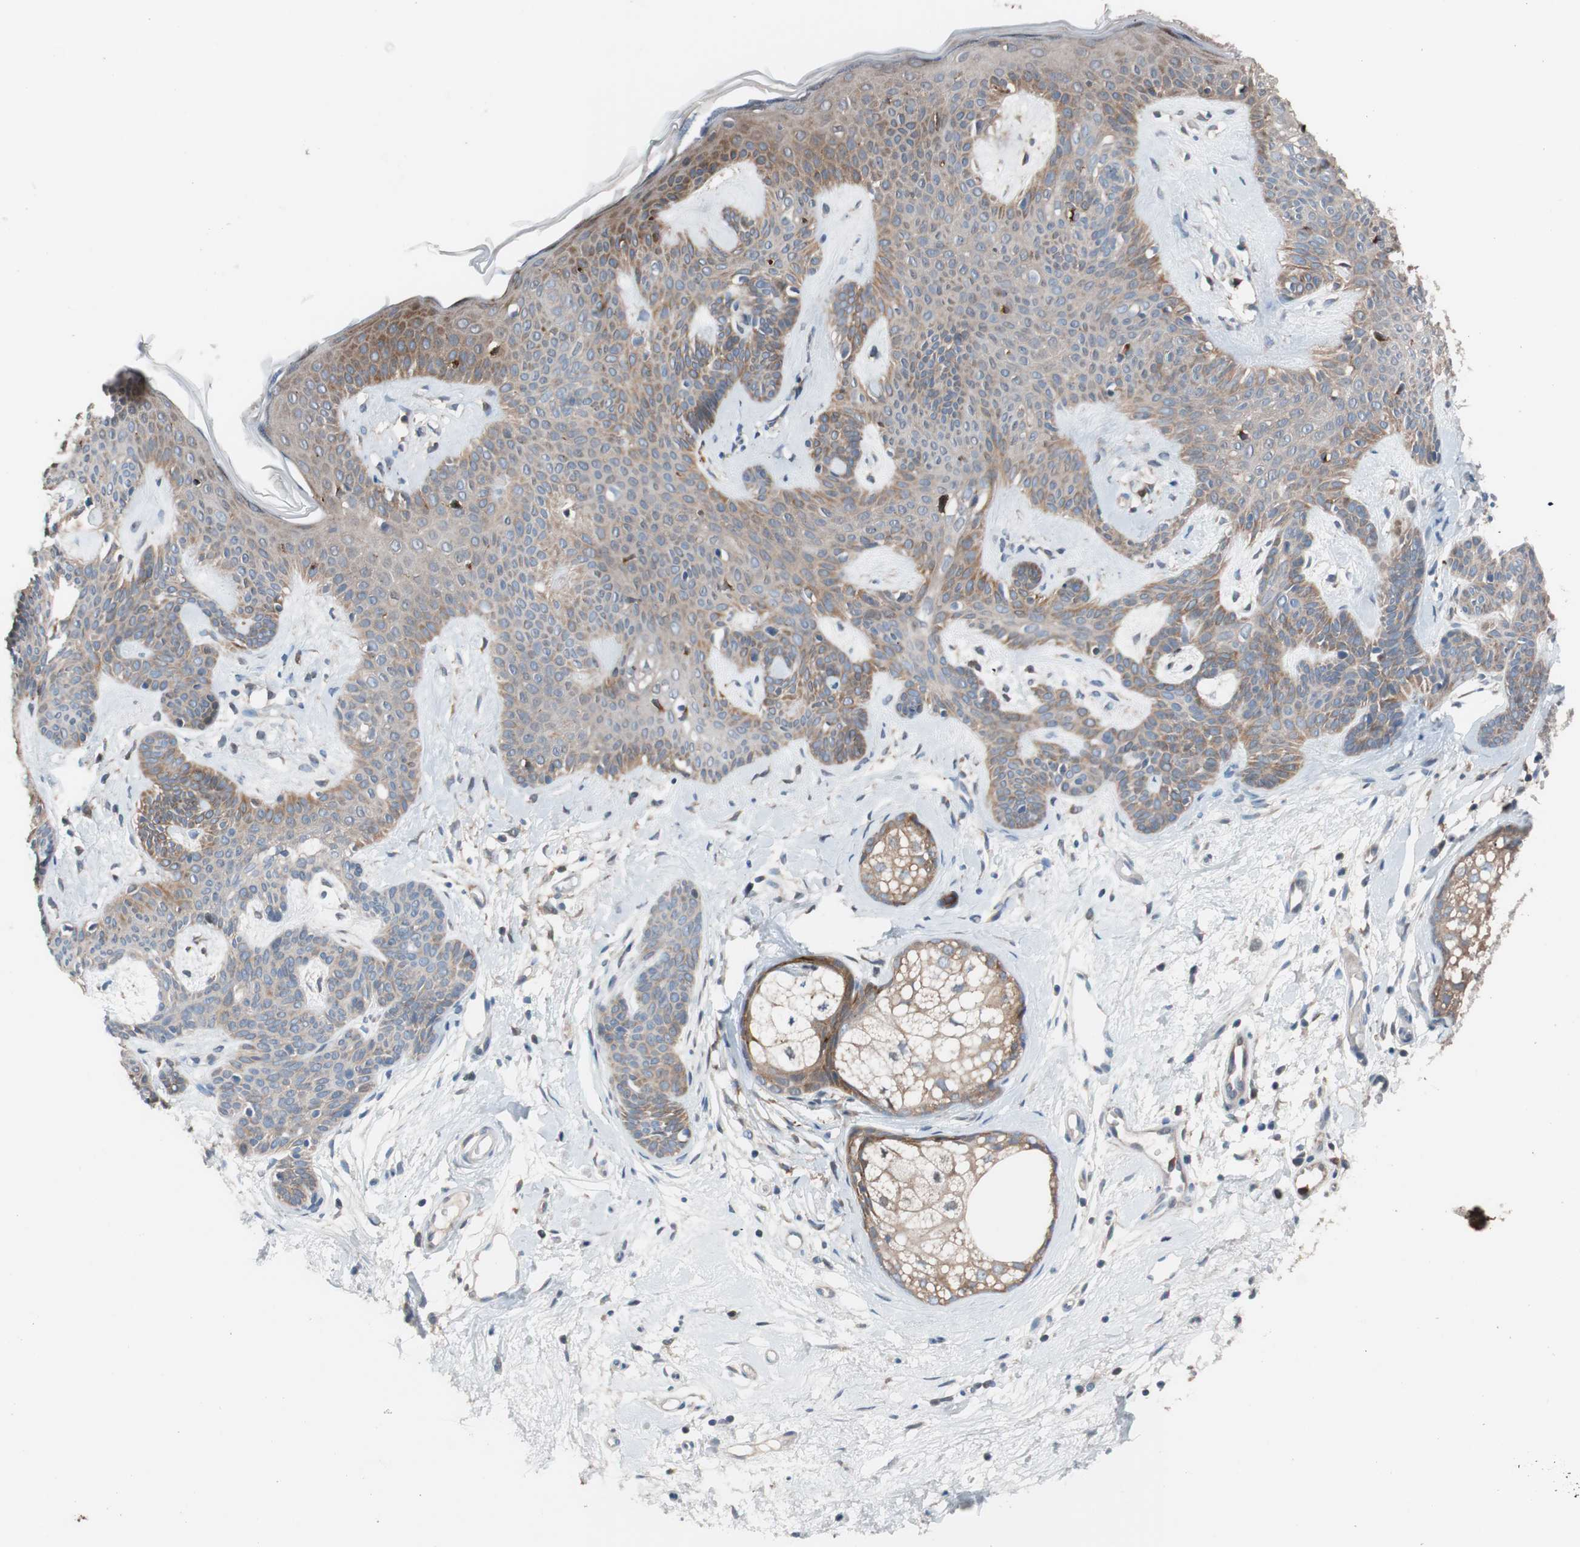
{"staining": {"intensity": "moderate", "quantity": ">75%", "location": "cytoplasmic/membranous"}, "tissue": "skin cancer", "cell_type": "Tumor cells", "image_type": "cancer", "snomed": [{"axis": "morphology", "description": "Developmental malformation"}, {"axis": "morphology", "description": "Basal cell carcinoma"}, {"axis": "topography", "description": "Skin"}], "caption": "There is medium levels of moderate cytoplasmic/membranous positivity in tumor cells of skin basal cell carcinoma, as demonstrated by immunohistochemical staining (brown color).", "gene": "FAAH", "patient": {"sex": "female", "age": 62}}